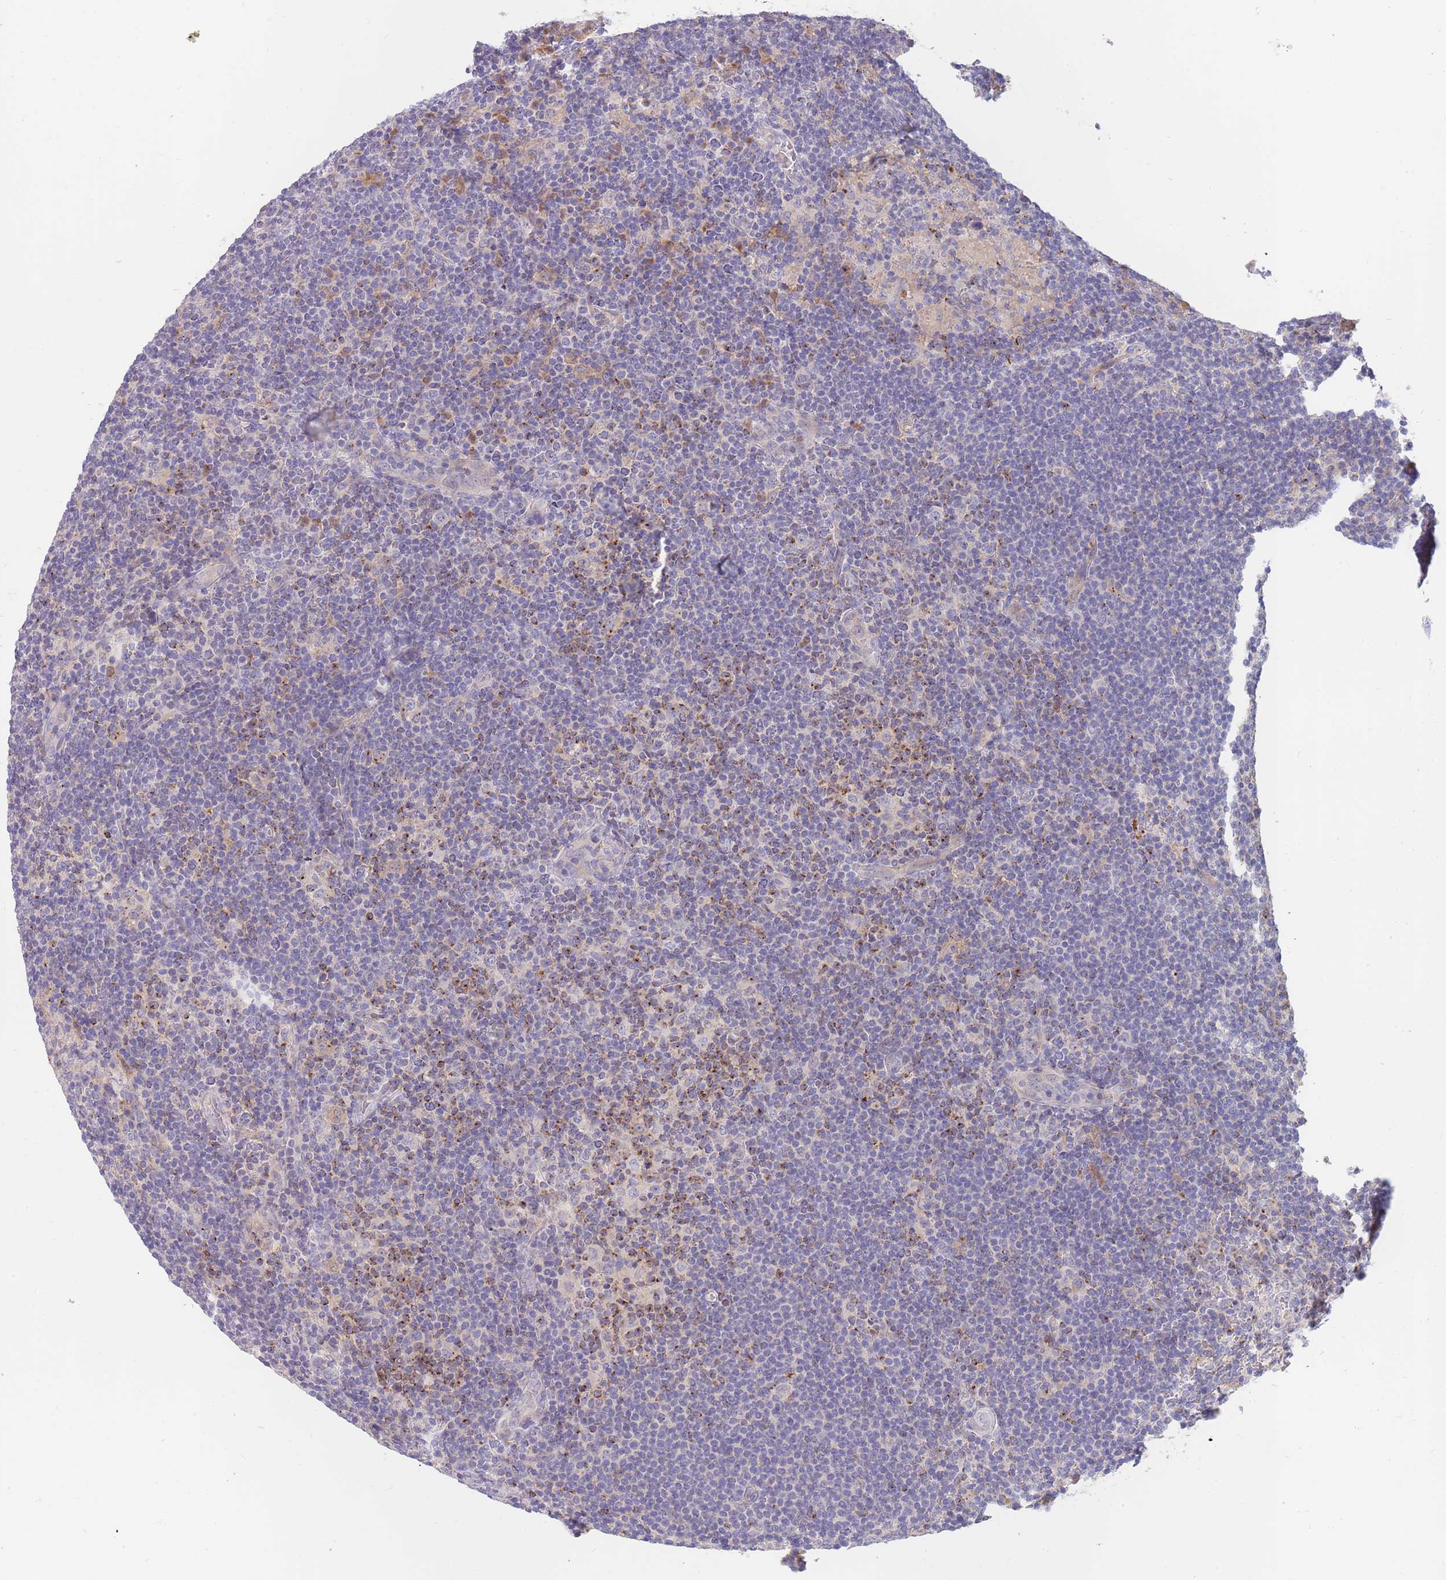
{"staining": {"intensity": "negative", "quantity": "none", "location": "none"}, "tissue": "lymphoma", "cell_type": "Tumor cells", "image_type": "cancer", "snomed": [{"axis": "morphology", "description": "Hodgkin's disease, NOS"}, {"axis": "topography", "description": "Lymph node"}], "caption": "Tumor cells are negative for brown protein staining in lymphoma.", "gene": "BORCS5", "patient": {"sex": "female", "age": 57}}